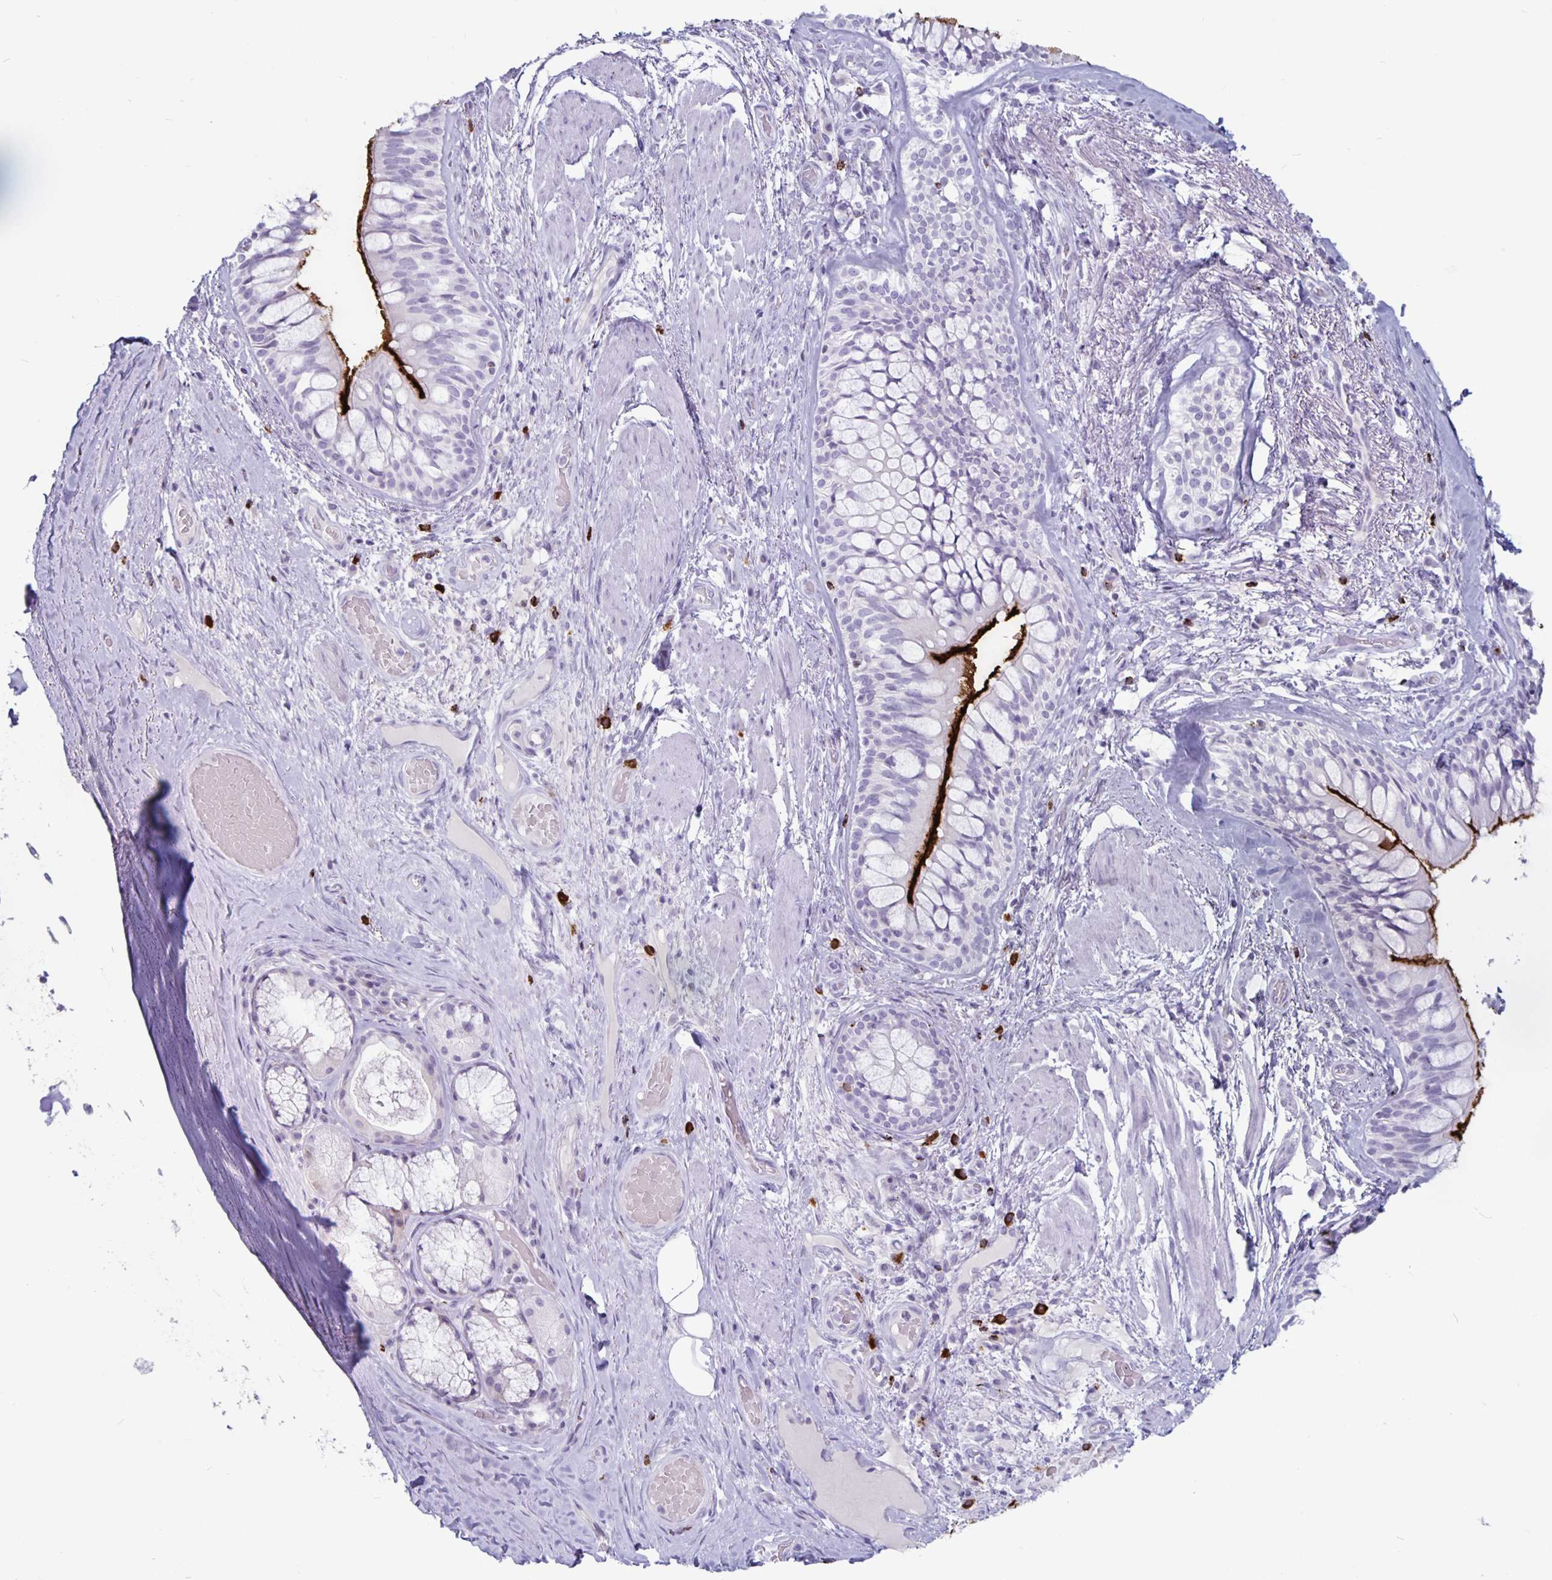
{"staining": {"intensity": "negative", "quantity": "none", "location": "none"}, "tissue": "adipose tissue", "cell_type": "Adipocytes", "image_type": "normal", "snomed": [{"axis": "morphology", "description": "Normal tissue, NOS"}, {"axis": "topography", "description": "Cartilage tissue"}, {"axis": "topography", "description": "Bronchus"}], "caption": "This is an immunohistochemistry histopathology image of benign adipose tissue. There is no staining in adipocytes.", "gene": "GZMK", "patient": {"sex": "male", "age": 64}}